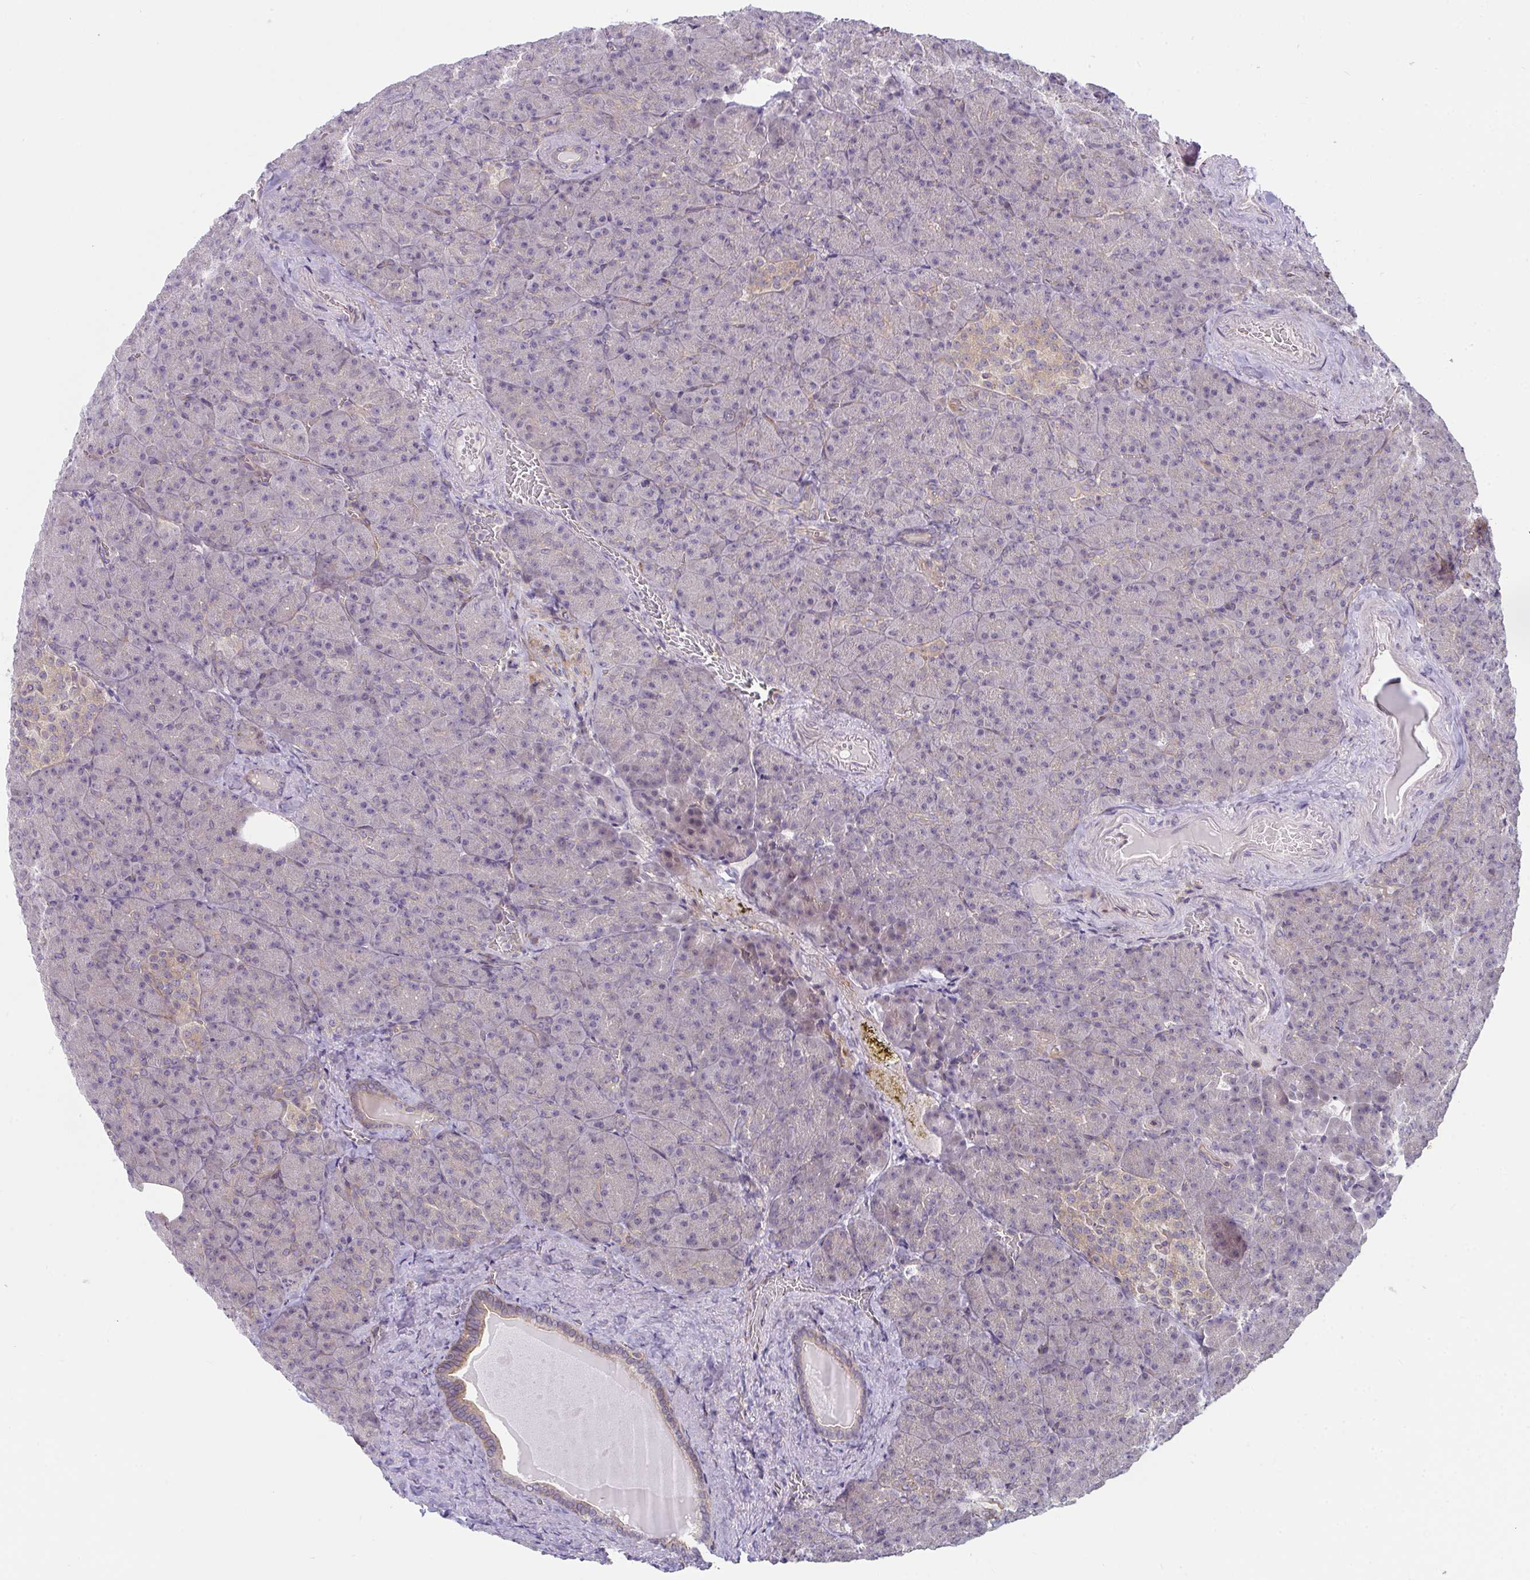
{"staining": {"intensity": "weak", "quantity": "25%-75%", "location": "cytoplasmic/membranous"}, "tissue": "pancreas", "cell_type": "Exocrine glandular cells", "image_type": "normal", "snomed": [{"axis": "morphology", "description": "Normal tissue, NOS"}, {"axis": "topography", "description": "Pancreas"}], "caption": "An immunohistochemistry (IHC) image of normal tissue is shown. Protein staining in brown highlights weak cytoplasmic/membranous positivity in pancreas within exocrine glandular cells. (Stains: DAB in brown, nuclei in blue, Microscopy: brightfield microscopy at high magnification).", "gene": "CASP9", "patient": {"sex": "female", "age": 74}}